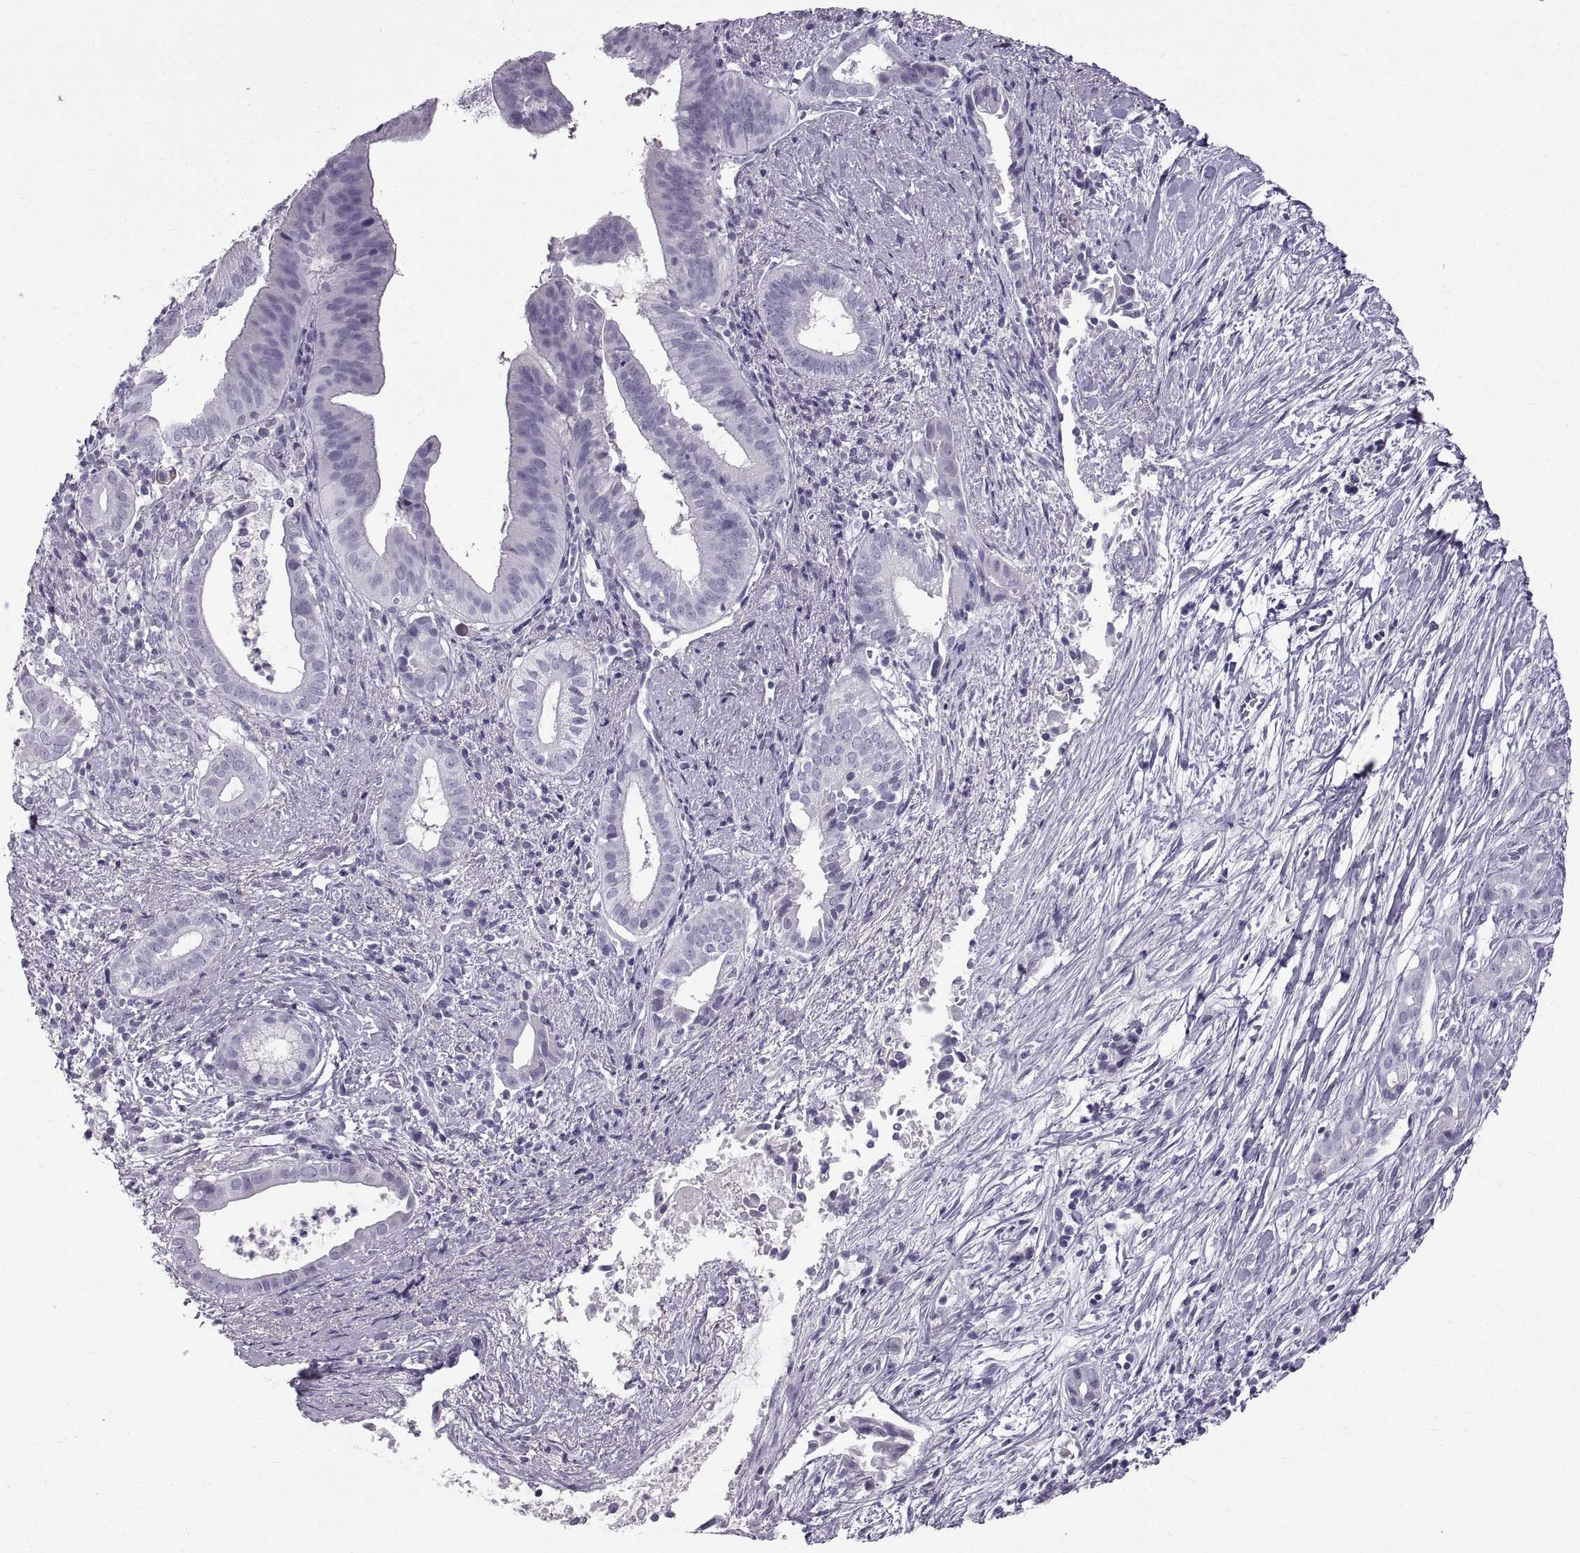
{"staining": {"intensity": "negative", "quantity": "none", "location": "none"}, "tissue": "pancreatic cancer", "cell_type": "Tumor cells", "image_type": "cancer", "snomed": [{"axis": "morphology", "description": "Adenocarcinoma, NOS"}, {"axis": "topography", "description": "Pancreas"}], "caption": "This image is of adenocarcinoma (pancreatic) stained with immunohistochemistry (IHC) to label a protein in brown with the nuclei are counter-stained blue. There is no positivity in tumor cells.", "gene": "WFDC8", "patient": {"sex": "male", "age": 61}}